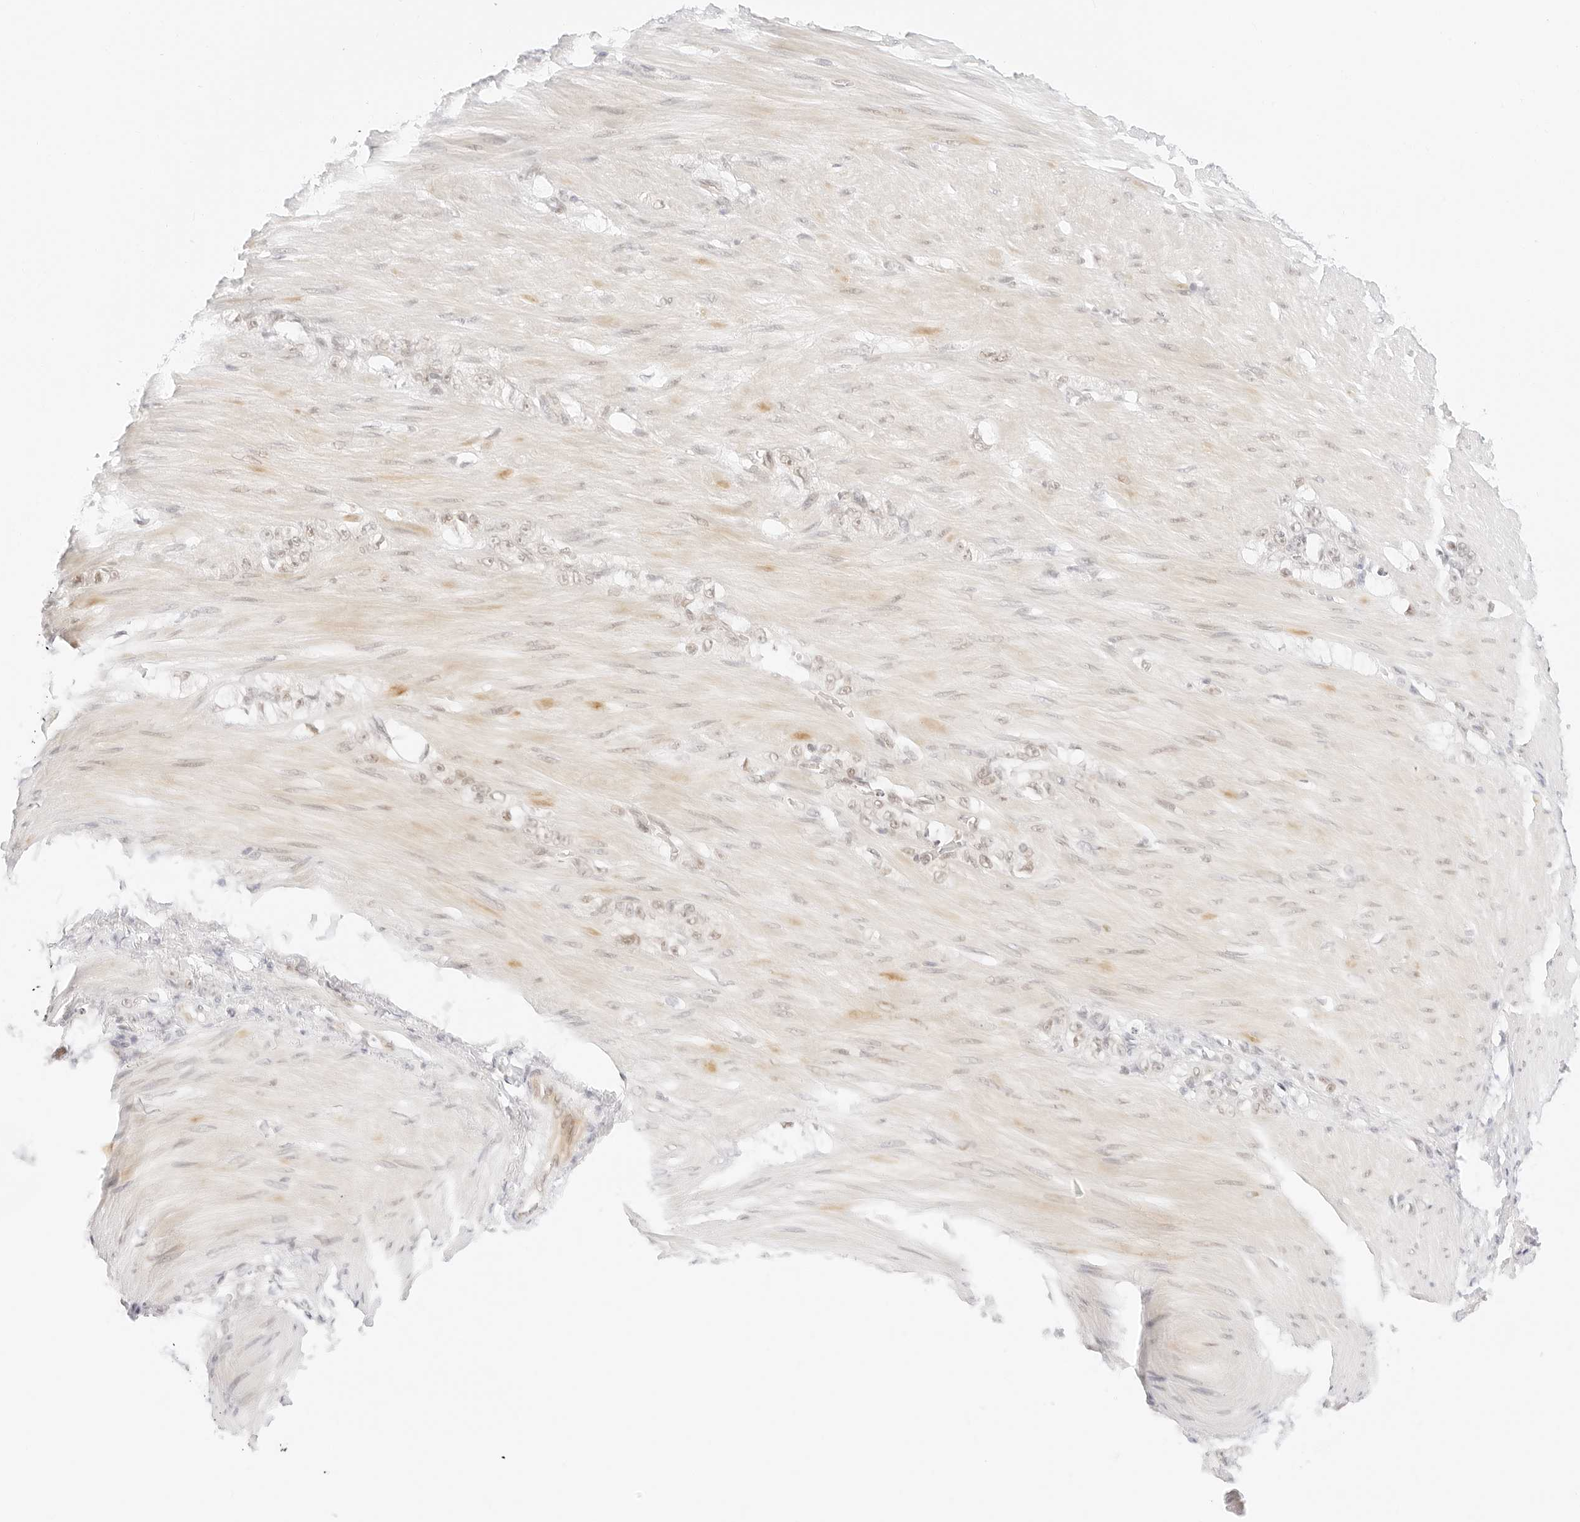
{"staining": {"intensity": "negative", "quantity": "none", "location": "none"}, "tissue": "stomach cancer", "cell_type": "Tumor cells", "image_type": "cancer", "snomed": [{"axis": "morphology", "description": "Normal tissue, NOS"}, {"axis": "morphology", "description": "Adenocarcinoma, NOS"}, {"axis": "topography", "description": "Stomach"}], "caption": "Photomicrograph shows no significant protein staining in tumor cells of stomach cancer (adenocarcinoma). (Brightfield microscopy of DAB (3,3'-diaminobenzidine) immunohistochemistry (IHC) at high magnification).", "gene": "POLR3C", "patient": {"sex": "male", "age": 82}}